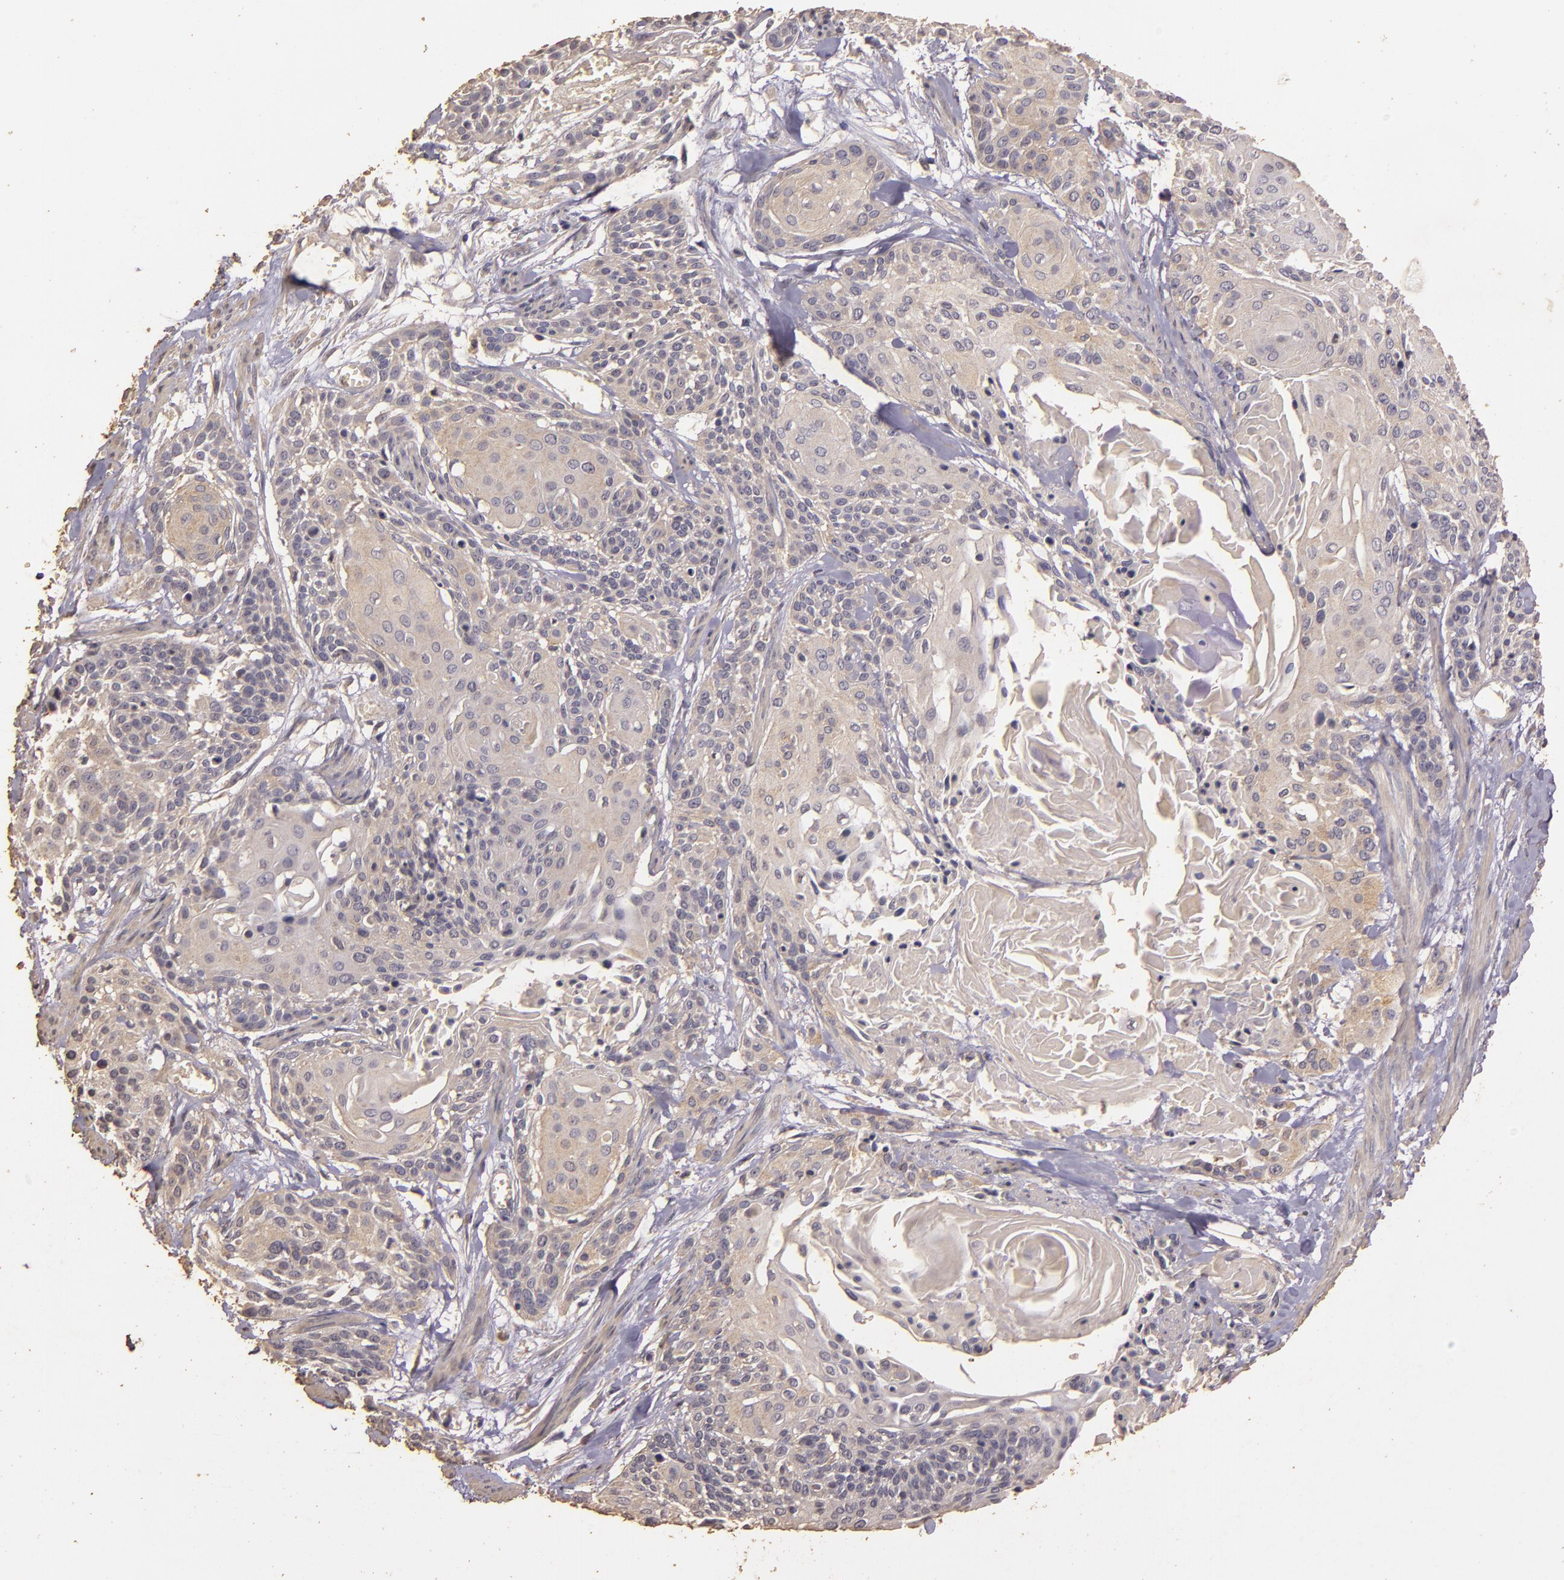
{"staining": {"intensity": "weak", "quantity": "25%-75%", "location": "cytoplasmic/membranous"}, "tissue": "cervical cancer", "cell_type": "Tumor cells", "image_type": "cancer", "snomed": [{"axis": "morphology", "description": "Squamous cell carcinoma, NOS"}, {"axis": "topography", "description": "Cervix"}], "caption": "There is low levels of weak cytoplasmic/membranous staining in tumor cells of cervical cancer, as demonstrated by immunohistochemical staining (brown color).", "gene": "BCL2L13", "patient": {"sex": "female", "age": 57}}